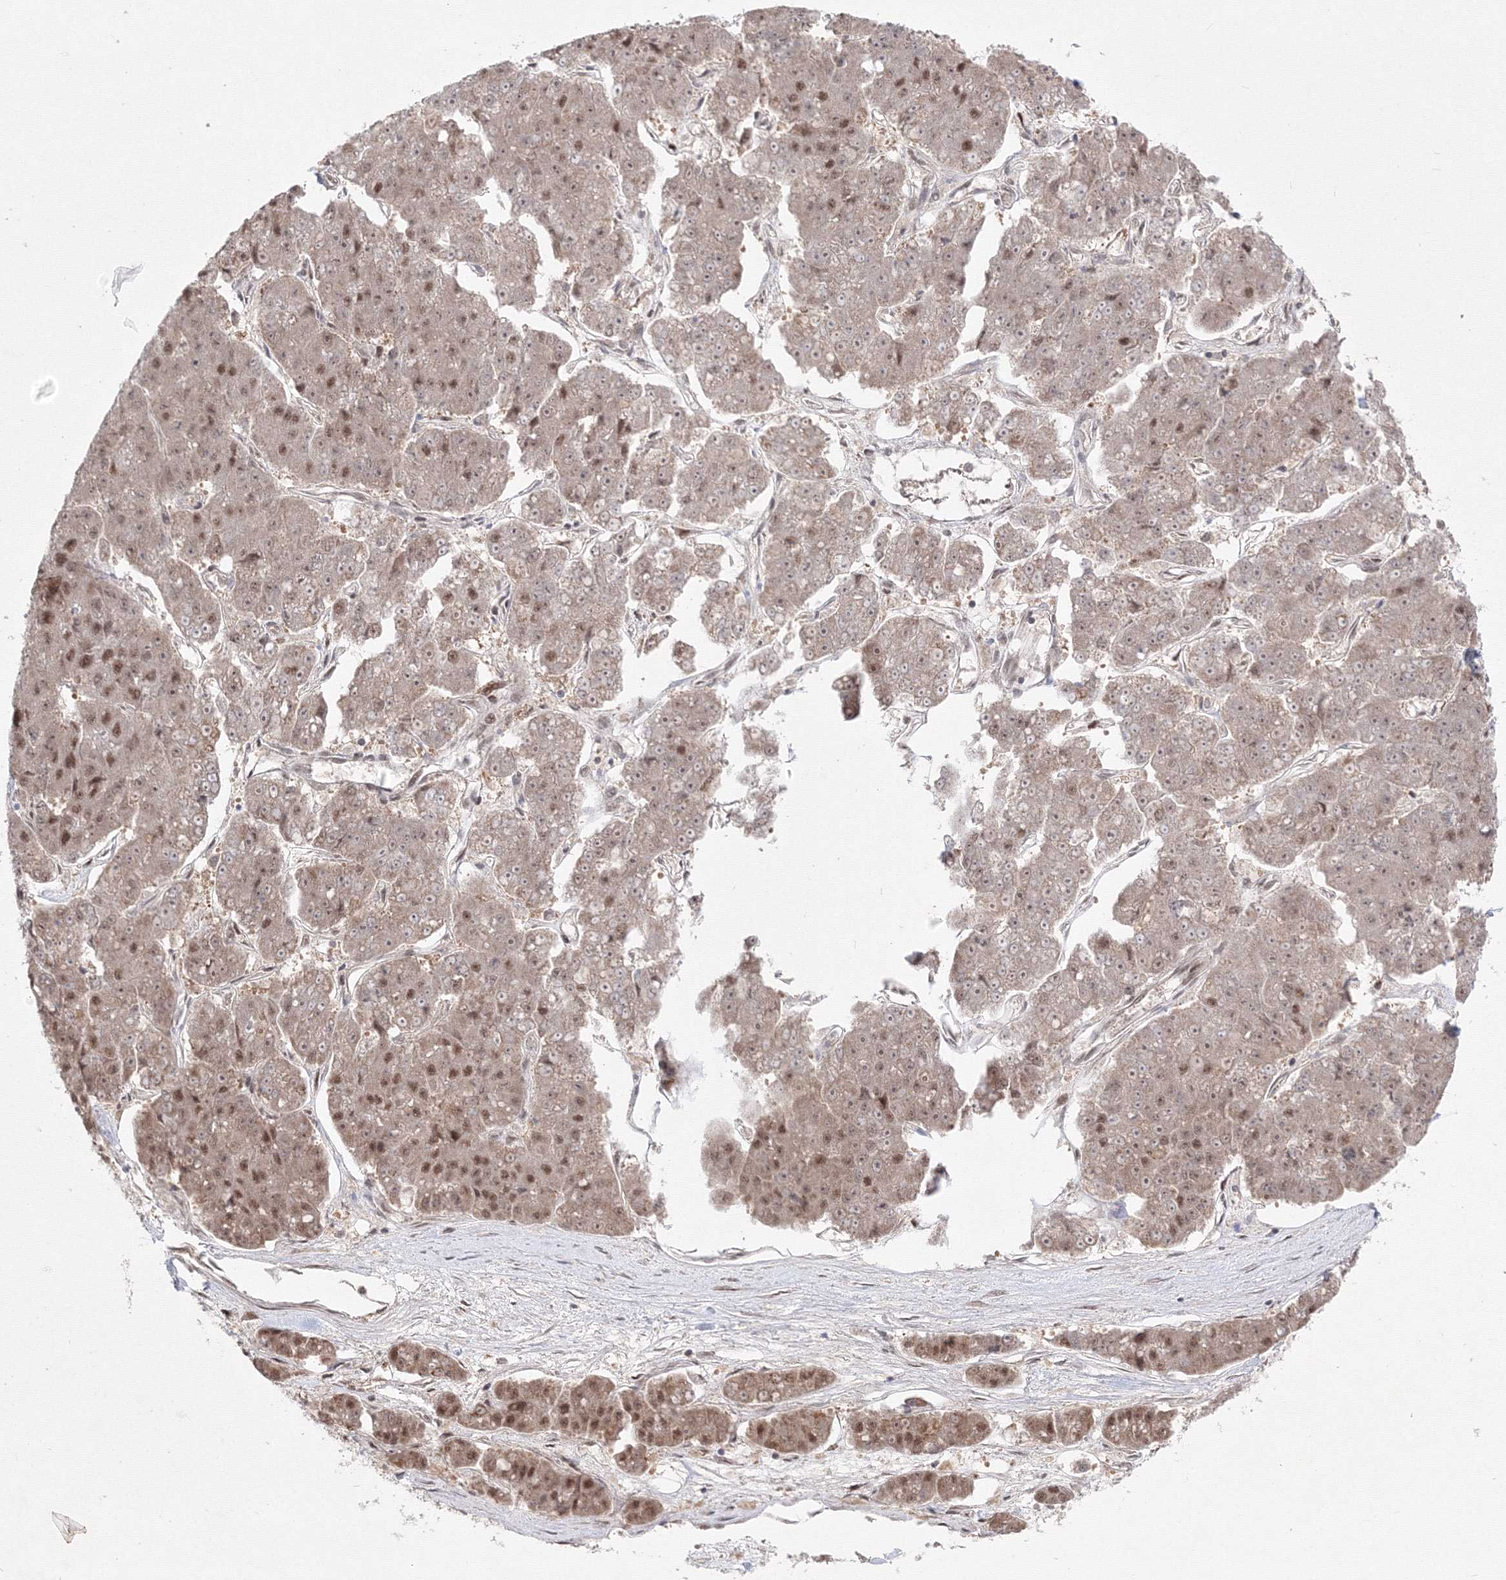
{"staining": {"intensity": "moderate", "quantity": ">75%", "location": "nuclear"}, "tissue": "pancreatic cancer", "cell_type": "Tumor cells", "image_type": "cancer", "snomed": [{"axis": "morphology", "description": "Adenocarcinoma, NOS"}, {"axis": "topography", "description": "Pancreas"}], "caption": "Immunohistochemistry image of human pancreatic adenocarcinoma stained for a protein (brown), which exhibits medium levels of moderate nuclear expression in about >75% of tumor cells.", "gene": "COPS4", "patient": {"sex": "male", "age": 50}}